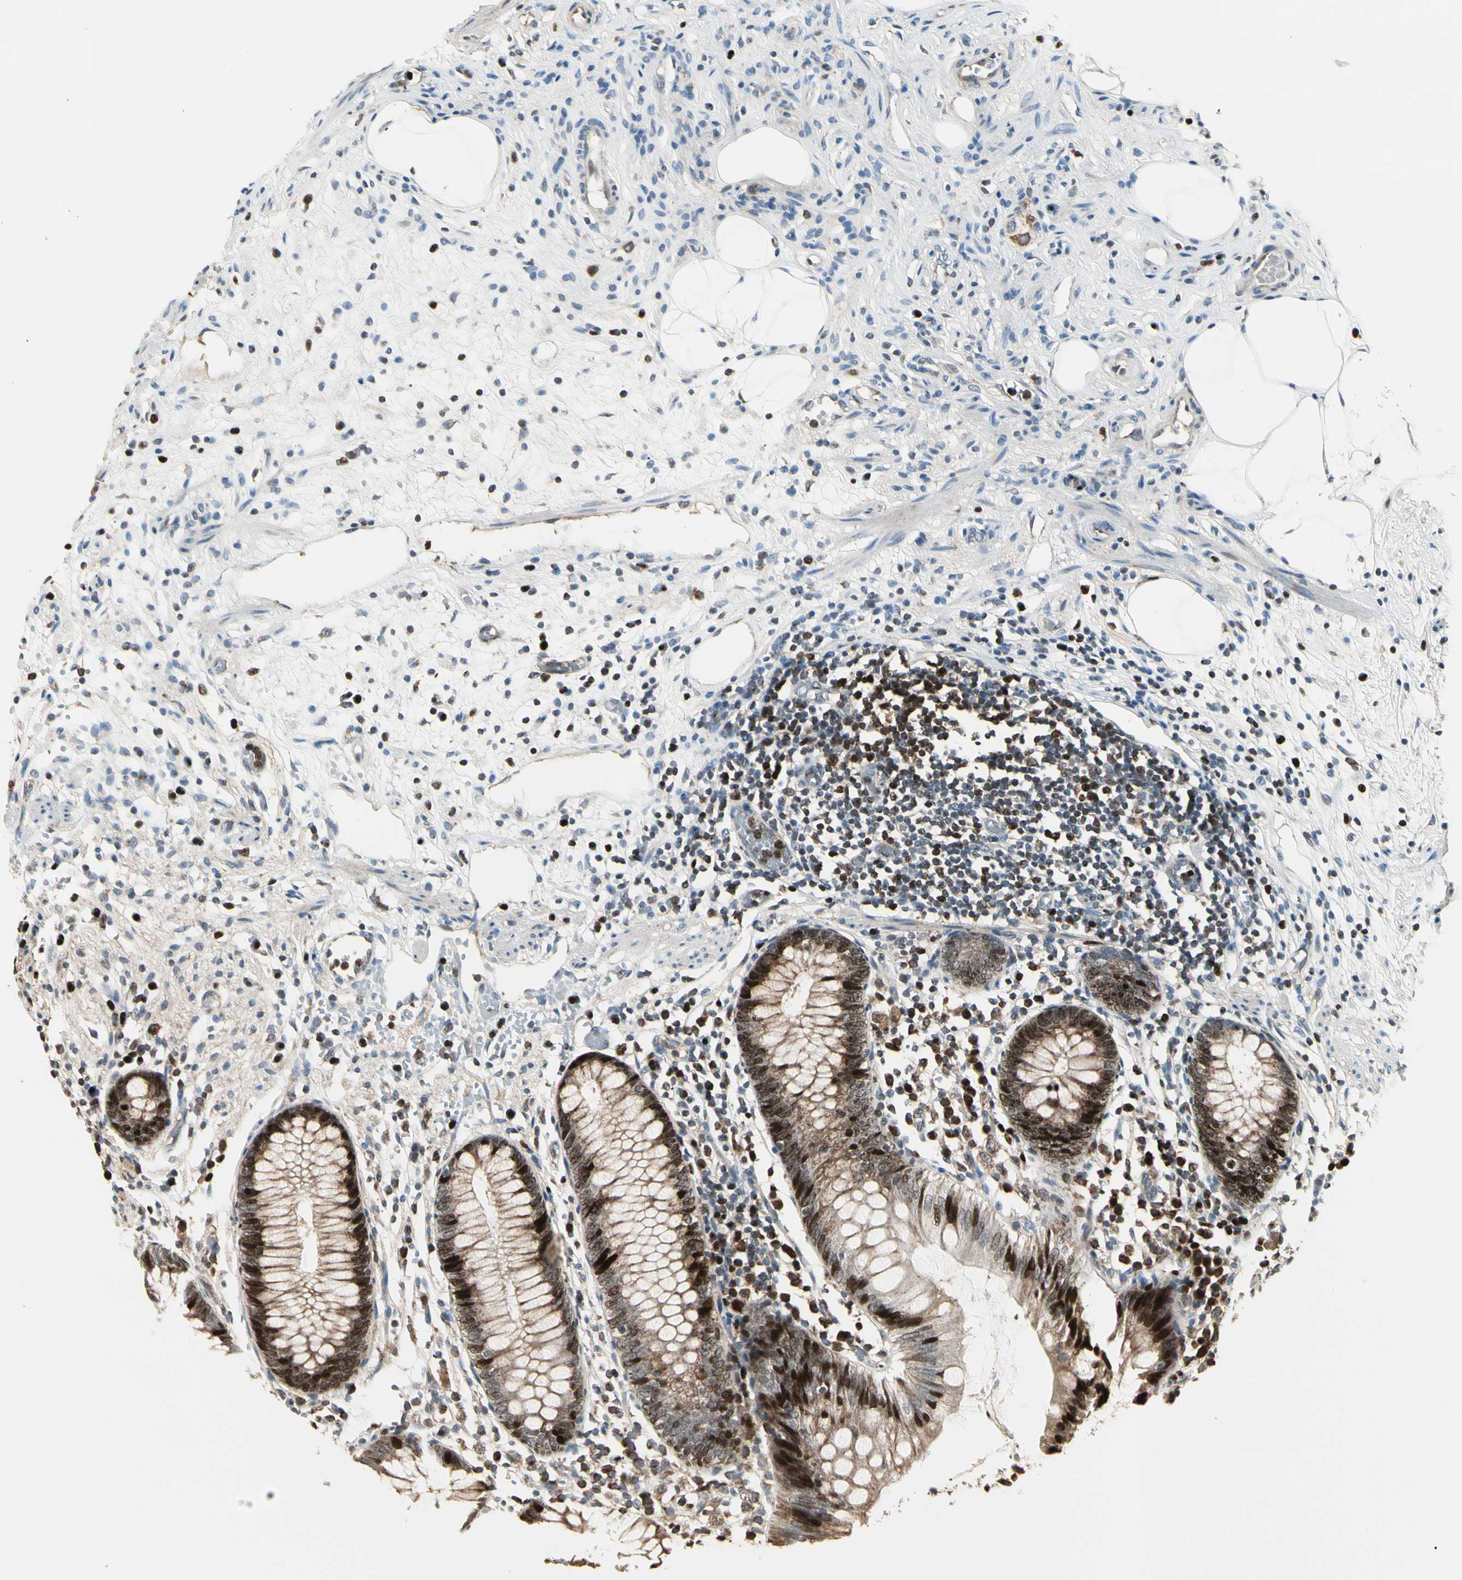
{"staining": {"intensity": "moderate", "quantity": ">75%", "location": "nuclear"}, "tissue": "appendix", "cell_type": "Glandular cells", "image_type": "normal", "snomed": [{"axis": "morphology", "description": "Normal tissue, NOS"}, {"axis": "topography", "description": "Appendix"}], "caption": "Appendix stained with a brown dye displays moderate nuclear positive expression in about >75% of glandular cells.", "gene": "IP6K2", "patient": {"sex": "male", "age": 38}}